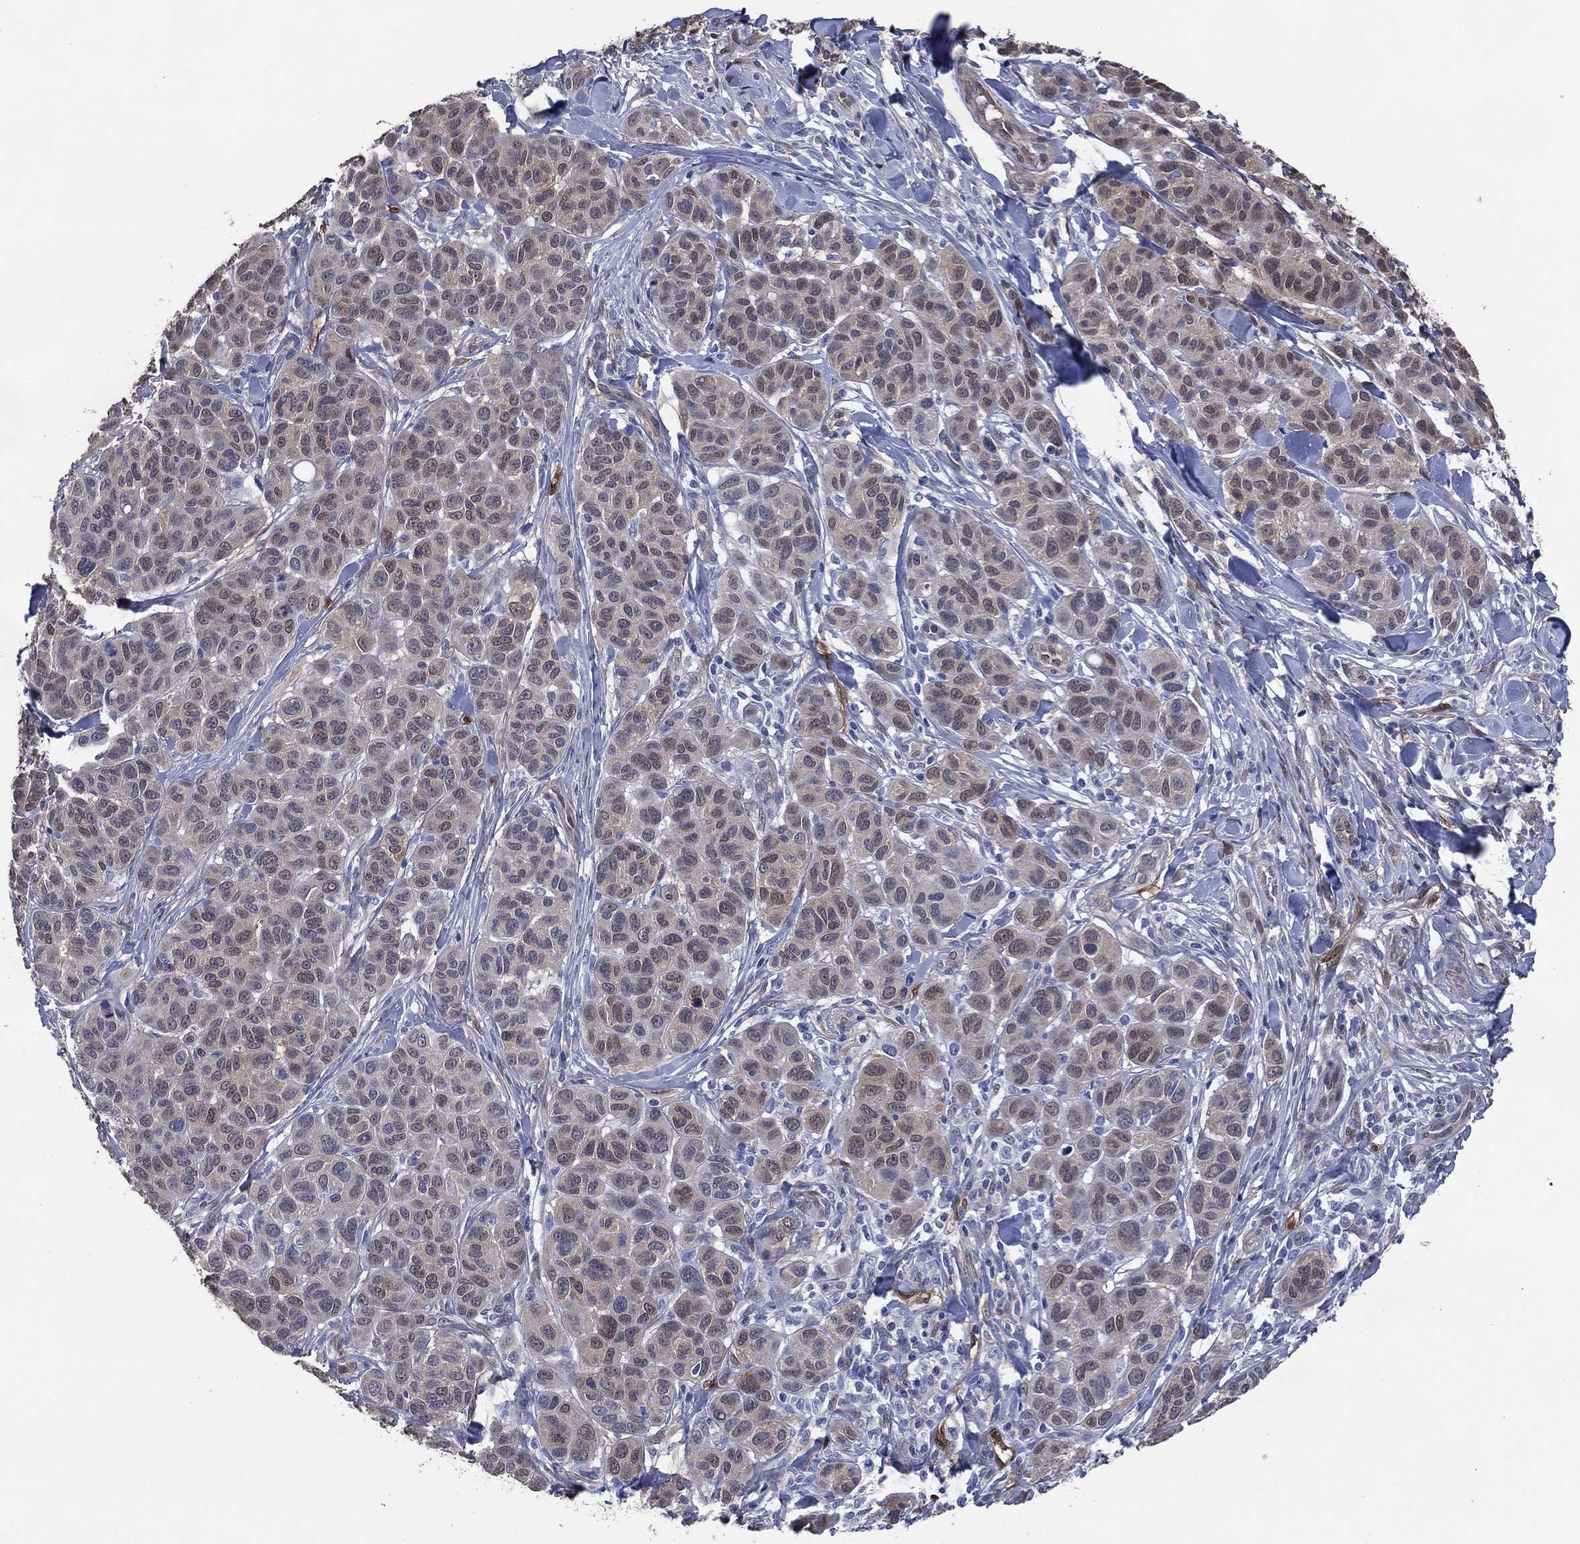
{"staining": {"intensity": "weak", "quantity": "<25%", "location": "cytoplasmic/membranous"}, "tissue": "melanoma", "cell_type": "Tumor cells", "image_type": "cancer", "snomed": [{"axis": "morphology", "description": "Malignant melanoma, NOS"}, {"axis": "topography", "description": "Skin"}], "caption": "High power microscopy photomicrograph of an IHC image of malignant melanoma, revealing no significant staining in tumor cells.", "gene": "AK1", "patient": {"sex": "male", "age": 79}}